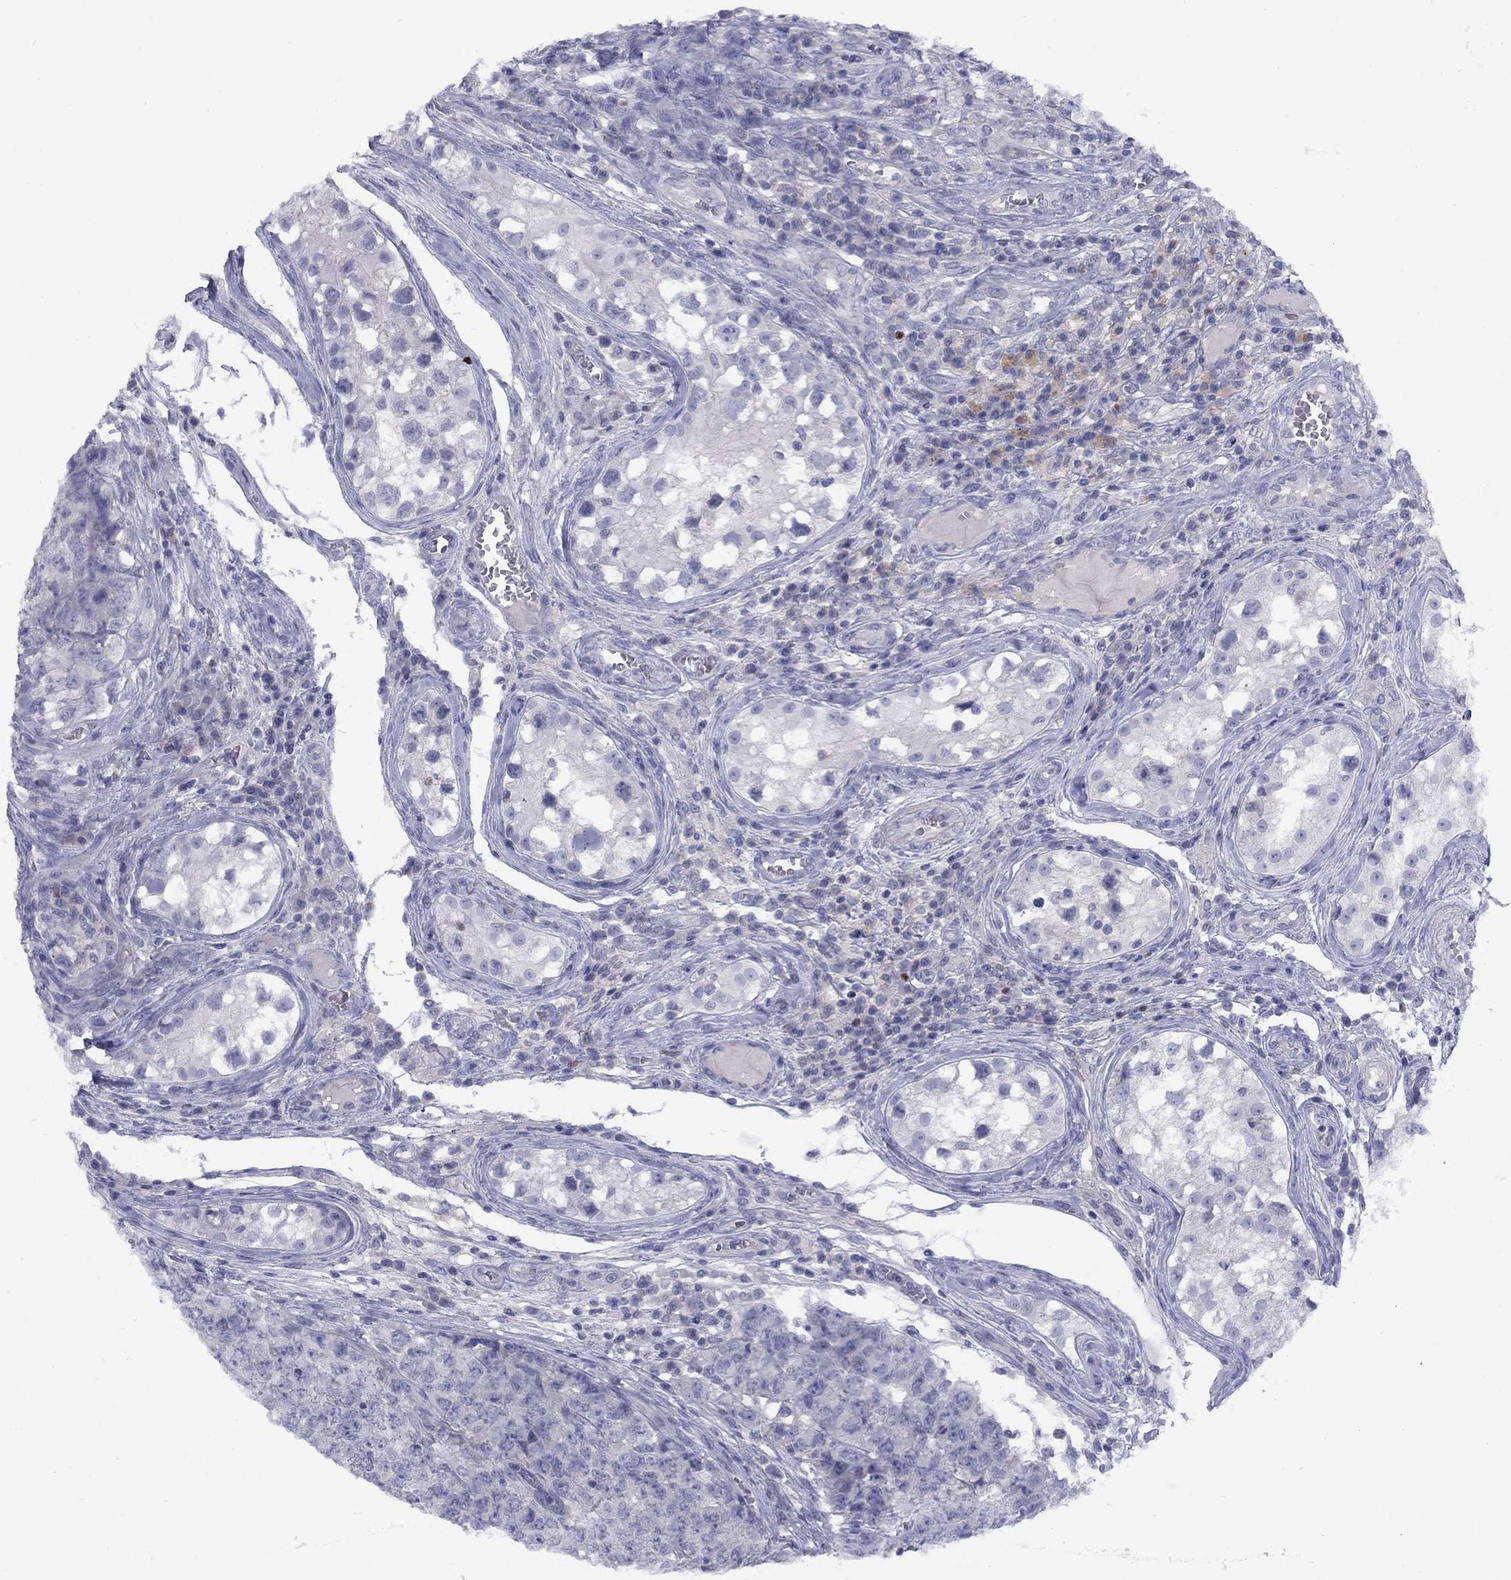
{"staining": {"intensity": "negative", "quantity": "none", "location": "none"}, "tissue": "testis cancer", "cell_type": "Tumor cells", "image_type": "cancer", "snomed": [{"axis": "morphology", "description": "Carcinoma, Embryonal, NOS"}, {"axis": "topography", "description": "Testis"}], "caption": "There is no significant staining in tumor cells of embryonal carcinoma (testis).", "gene": "CACNA1A", "patient": {"sex": "male", "age": 23}}